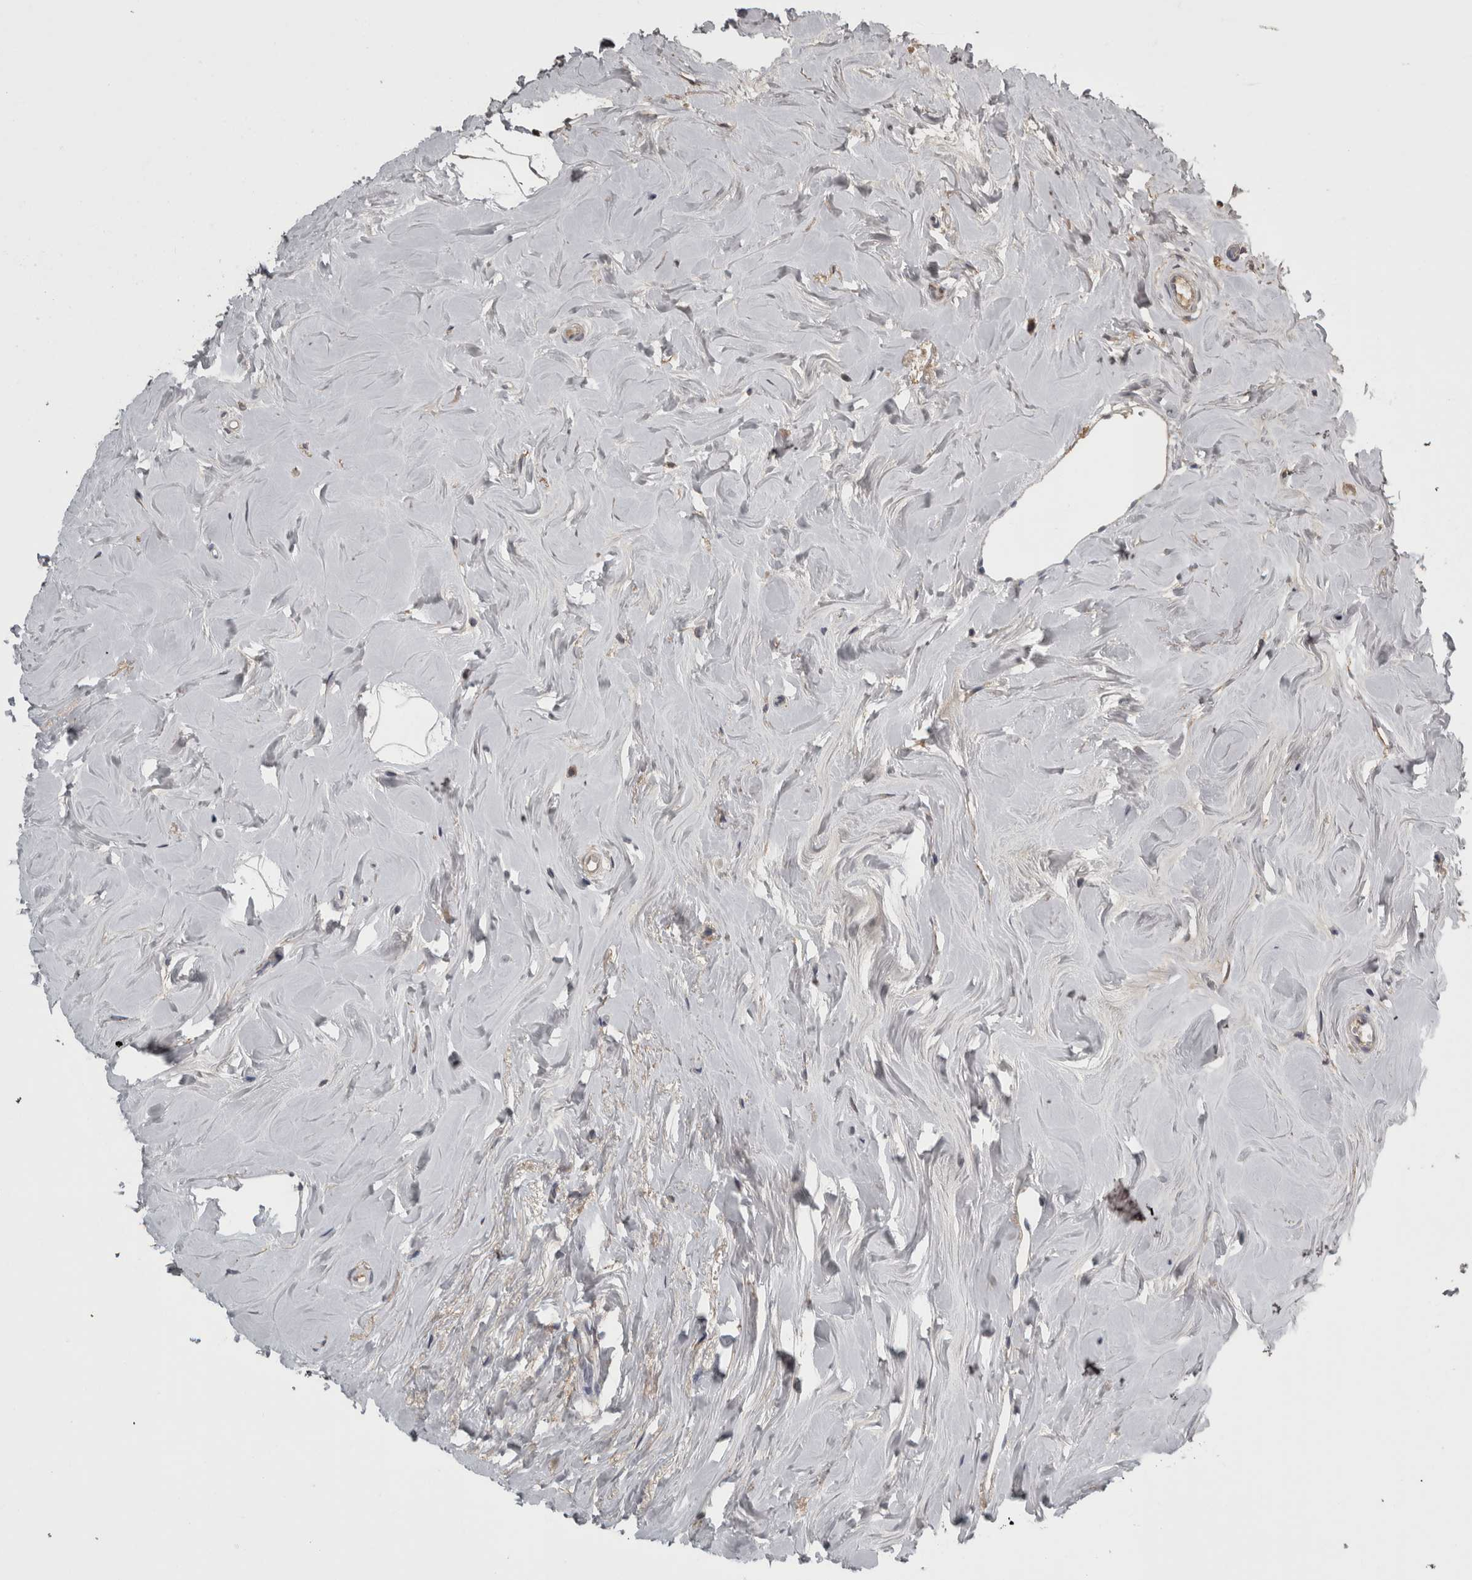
{"staining": {"intensity": "weak", "quantity": ">75%", "location": "cytoplasmic/membranous"}, "tissue": "breast cancer", "cell_type": "Tumor cells", "image_type": "cancer", "snomed": [{"axis": "morphology", "description": "Lobular carcinoma"}, {"axis": "topography", "description": "Breast"}], "caption": "DAB immunohistochemical staining of human breast lobular carcinoma displays weak cytoplasmic/membranous protein positivity in about >75% of tumor cells.", "gene": "FRK", "patient": {"sex": "female", "age": 47}}